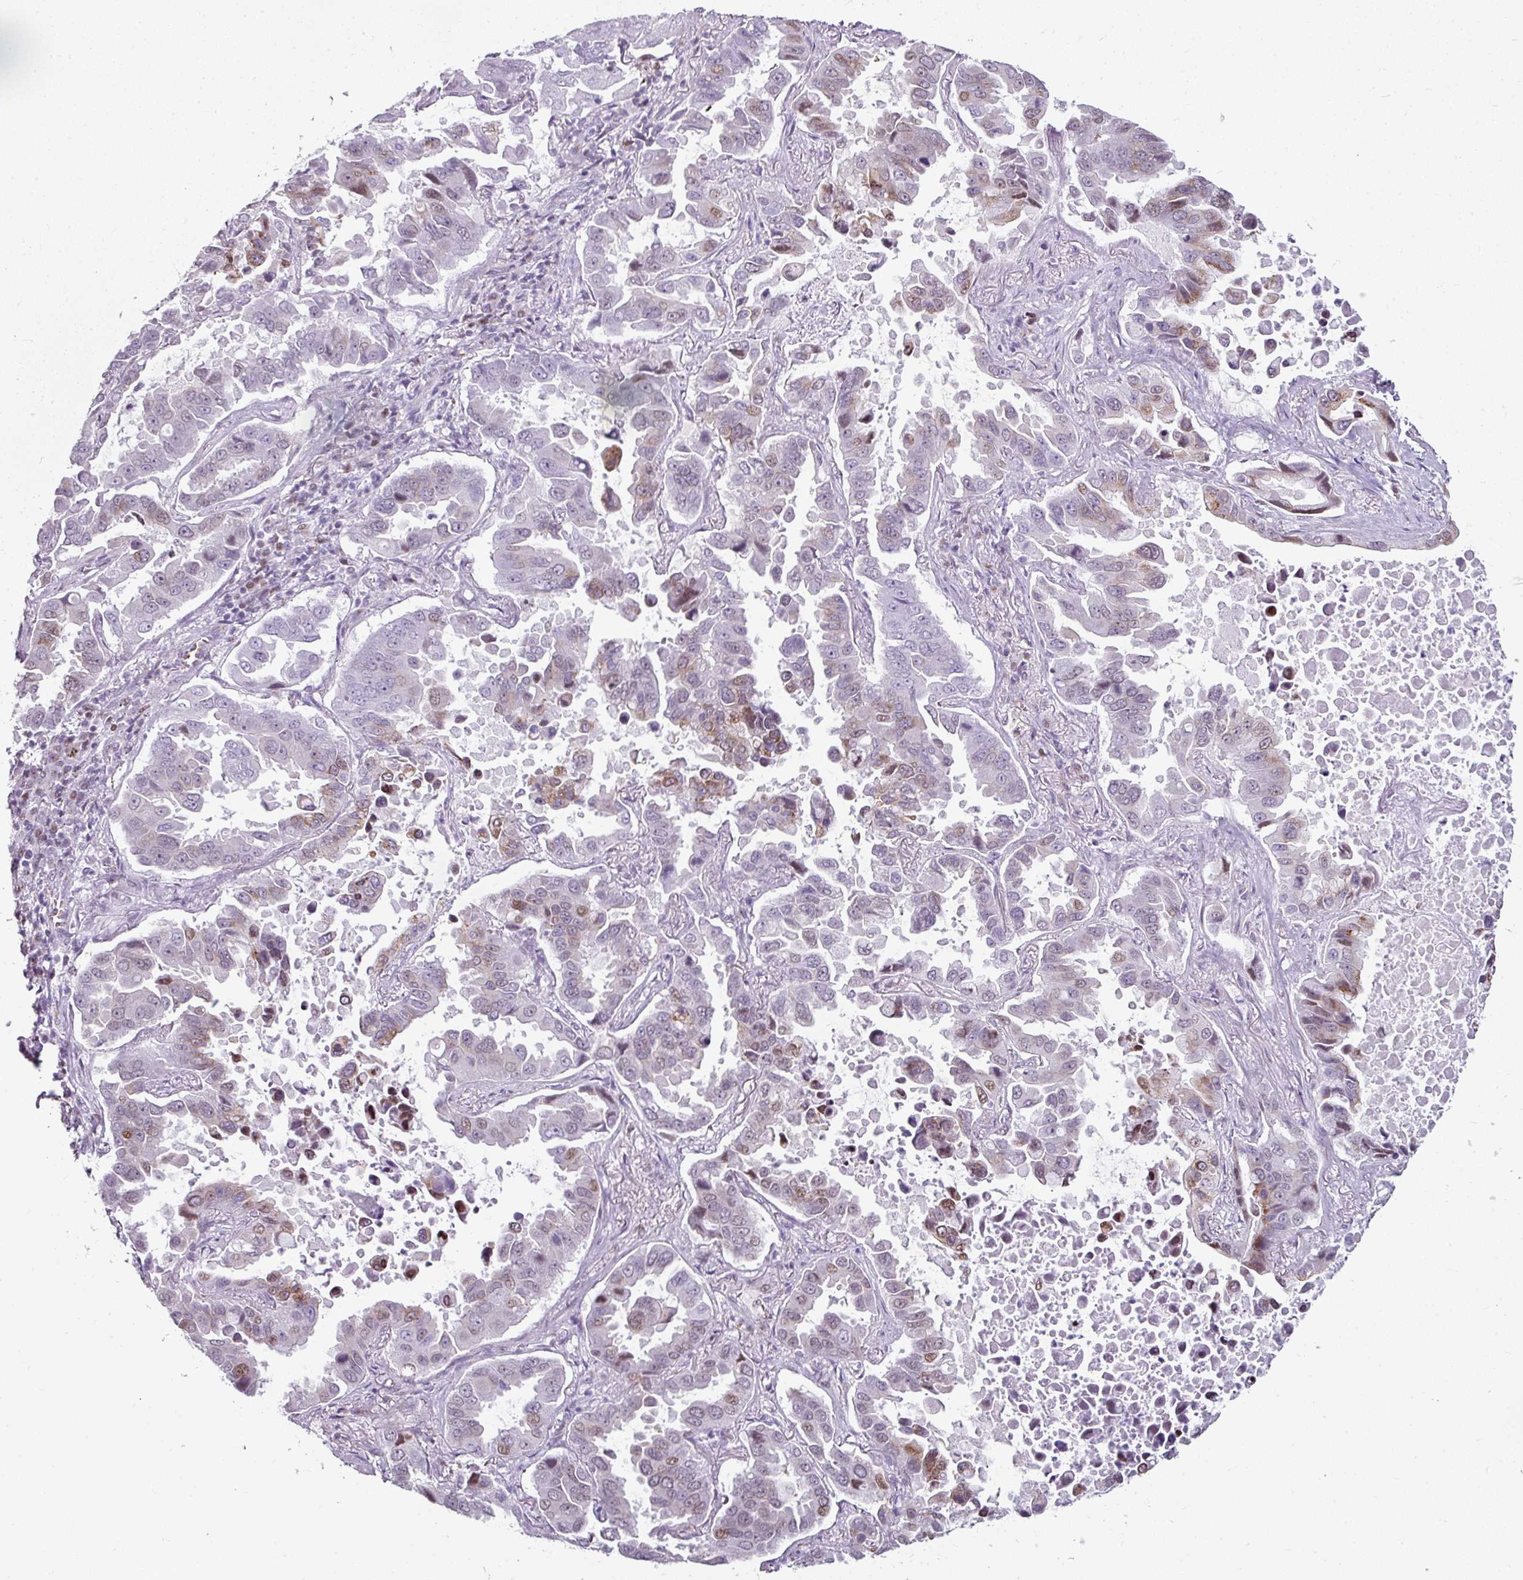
{"staining": {"intensity": "moderate", "quantity": "25%-75%", "location": "cytoplasmic/membranous,nuclear"}, "tissue": "lung cancer", "cell_type": "Tumor cells", "image_type": "cancer", "snomed": [{"axis": "morphology", "description": "Adenocarcinoma, NOS"}, {"axis": "topography", "description": "Lung"}], "caption": "A brown stain labels moderate cytoplasmic/membranous and nuclear positivity of a protein in lung cancer tumor cells. The staining was performed using DAB (3,3'-diaminobenzidine), with brown indicating positive protein expression. Nuclei are stained blue with hematoxylin.", "gene": "SYT8", "patient": {"sex": "male", "age": 64}}